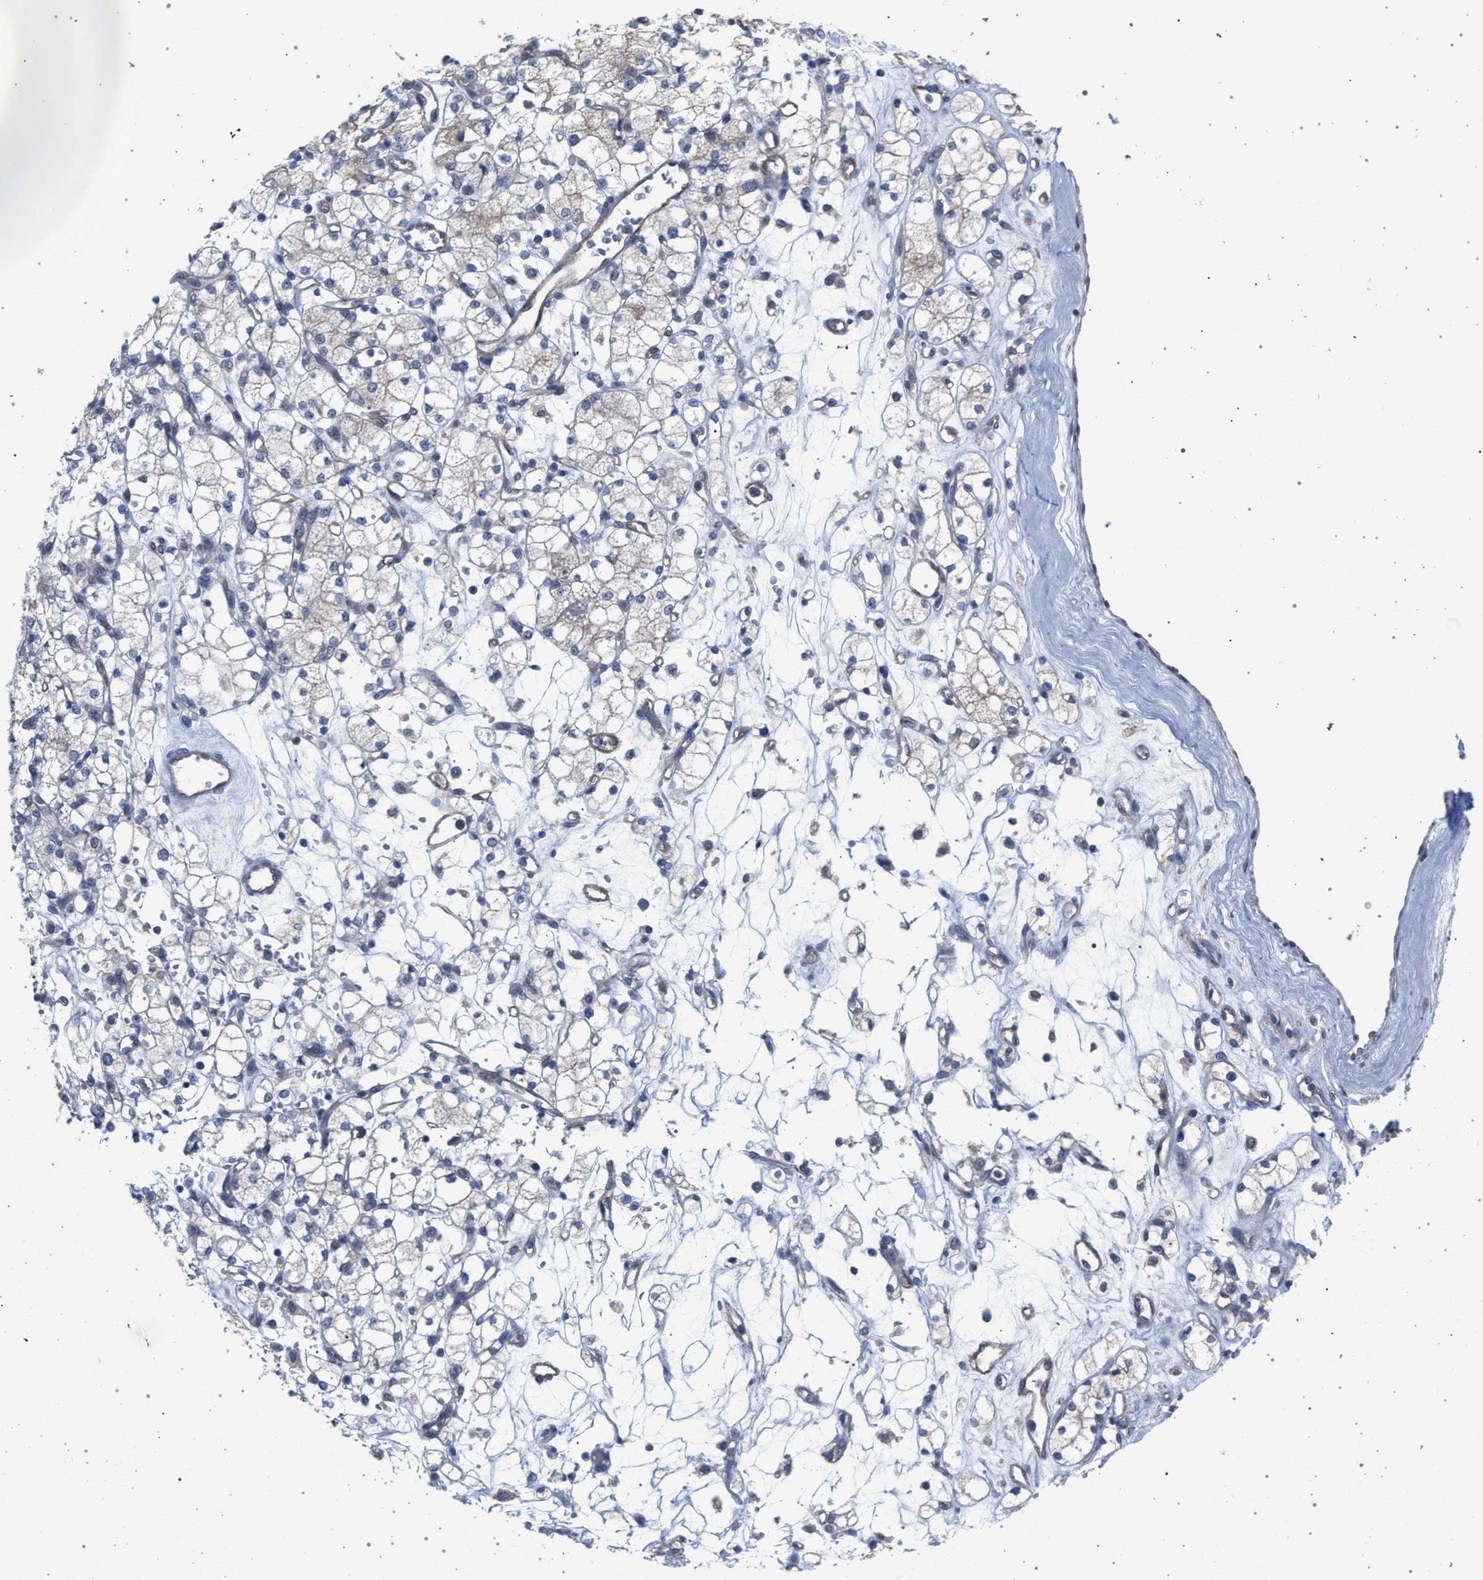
{"staining": {"intensity": "negative", "quantity": "none", "location": "none"}, "tissue": "renal cancer", "cell_type": "Tumor cells", "image_type": "cancer", "snomed": [{"axis": "morphology", "description": "Adenocarcinoma, NOS"}, {"axis": "topography", "description": "Kidney"}], "caption": "IHC histopathology image of human adenocarcinoma (renal) stained for a protein (brown), which demonstrates no expression in tumor cells.", "gene": "ARPC5L", "patient": {"sex": "male", "age": 77}}